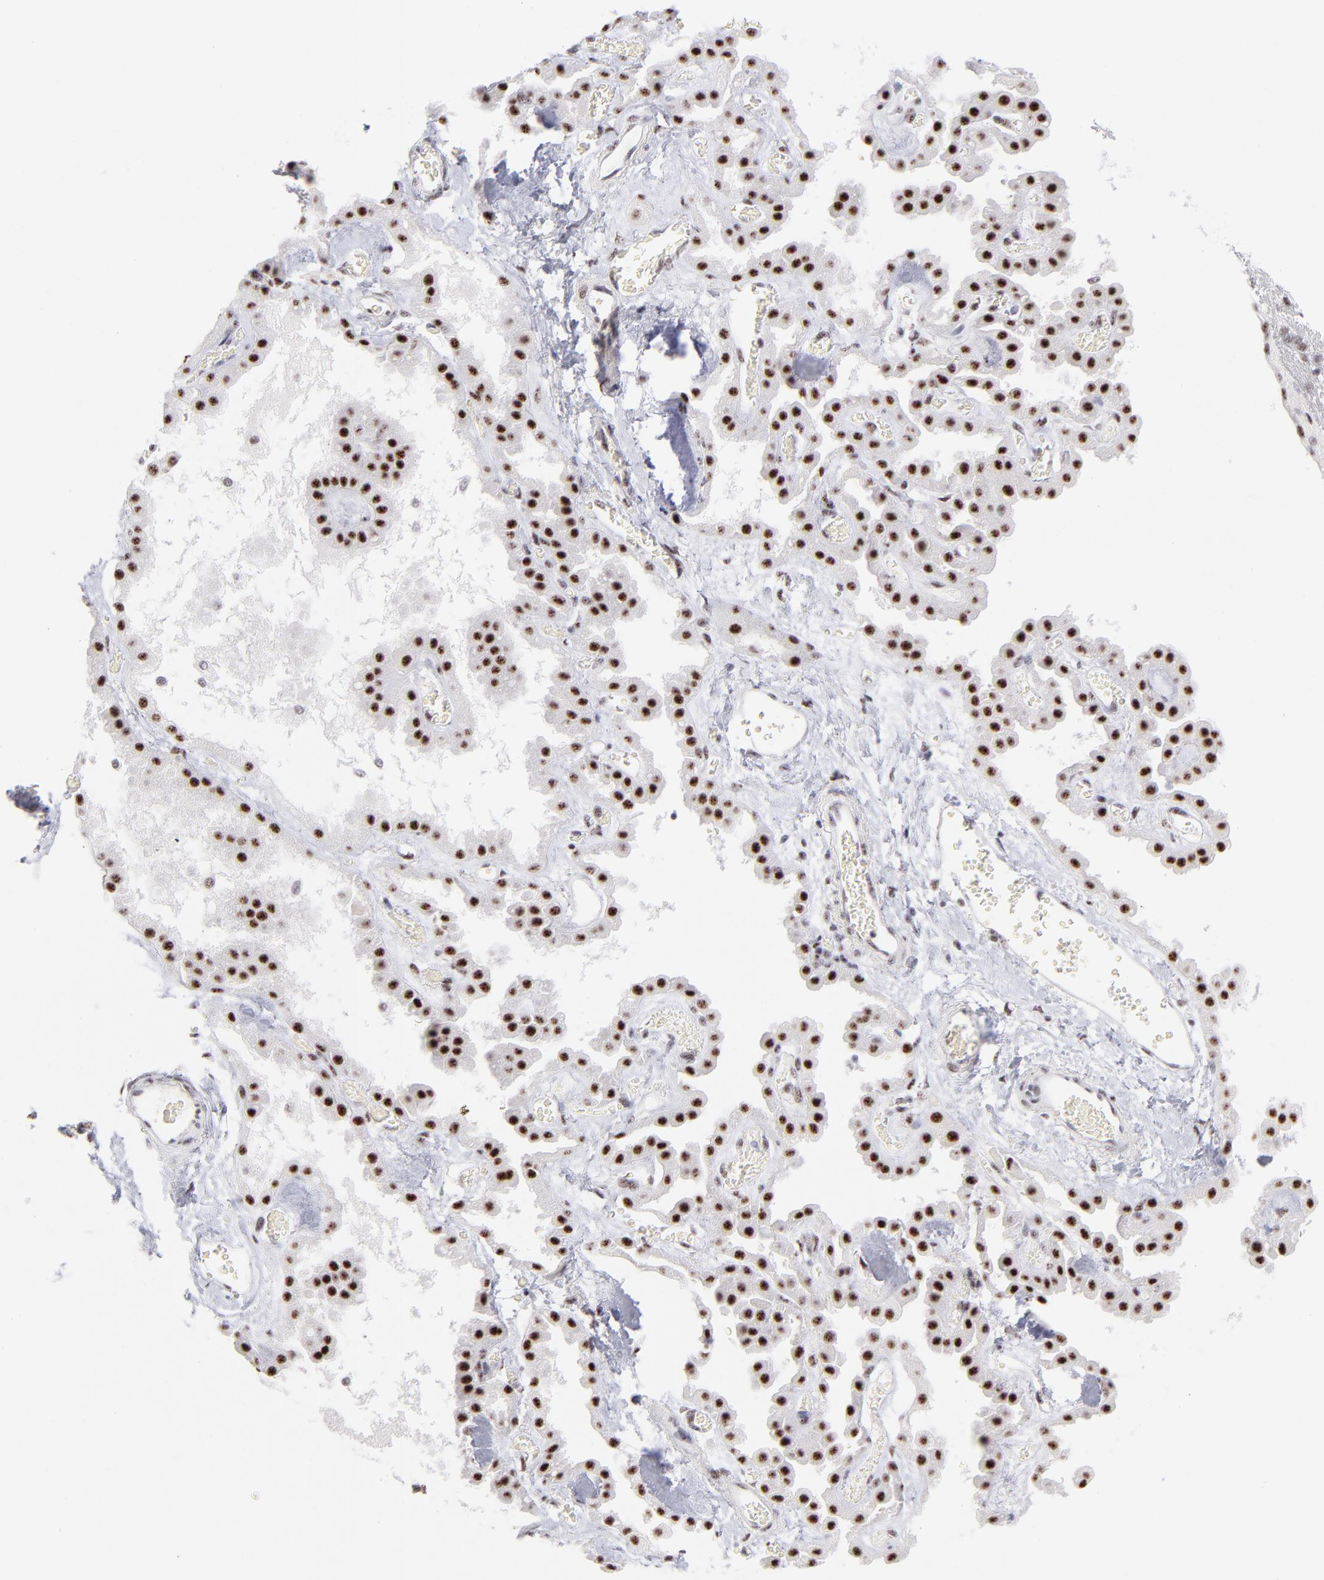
{"staining": {"intensity": "strong", "quantity": "25%-75%", "location": "nuclear"}, "tissue": "hippocampus", "cell_type": "Glial cells", "image_type": "normal", "snomed": [{"axis": "morphology", "description": "Normal tissue, NOS"}, {"axis": "topography", "description": "Hippocampus"}], "caption": "A micrograph of human hippocampus stained for a protein exhibits strong nuclear brown staining in glial cells. Nuclei are stained in blue.", "gene": "CDC25C", "patient": {"sex": "female", "age": 19}}